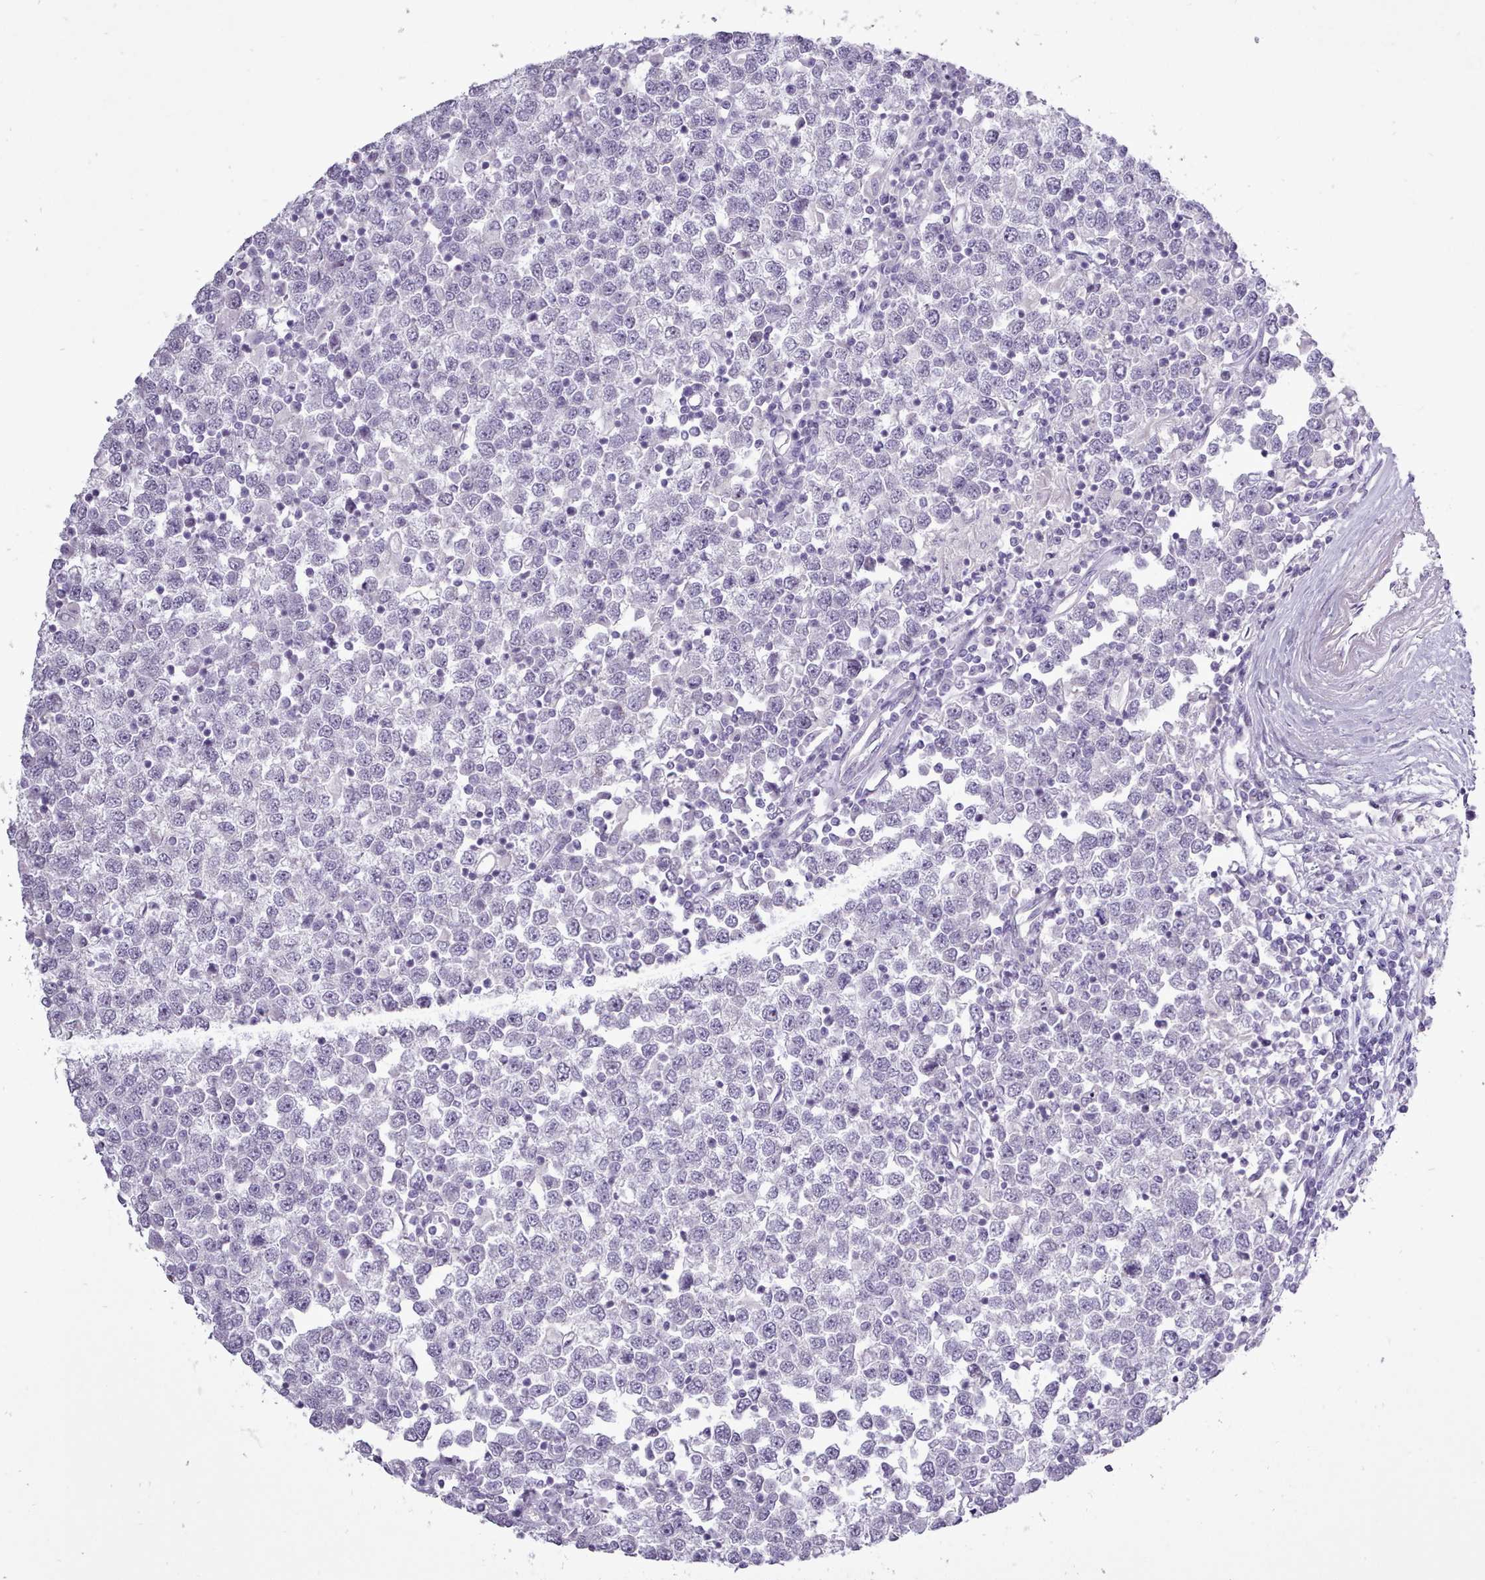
{"staining": {"intensity": "negative", "quantity": "none", "location": "none"}, "tissue": "testis cancer", "cell_type": "Tumor cells", "image_type": "cancer", "snomed": [{"axis": "morphology", "description": "Seminoma, NOS"}, {"axis": "topography", "description": "Testis"}], "caption": "An IHC photomicrograph of testis cancer (seminoma) is shown. There is no staining in tumor cells of testis cancer (seminoma).", "gene": "BDKRB2", "patient": {"sex": "male", "age": 65}}